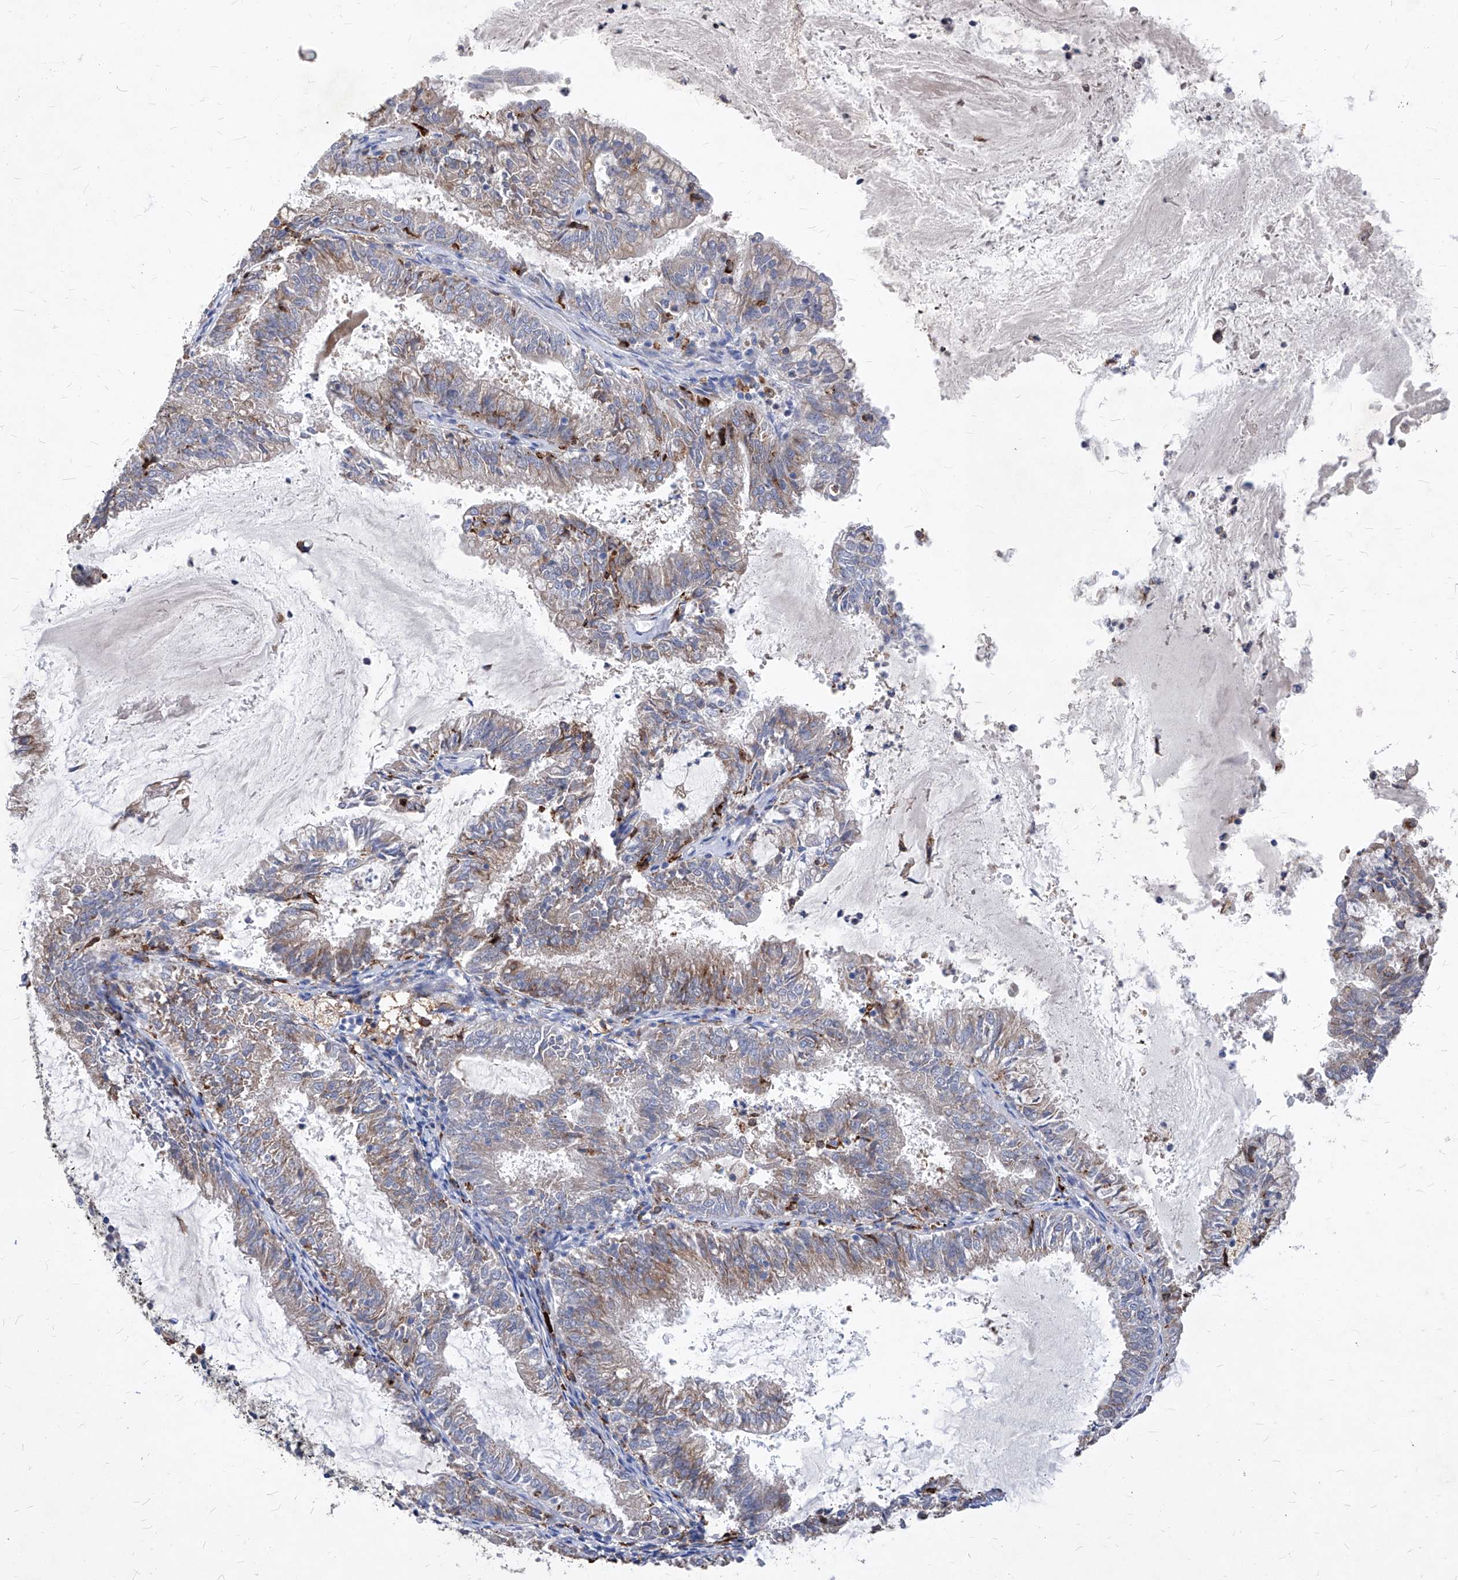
{"staining": {"intensity": "weak", "quantity": "25%-75%", "location": "cytoplasmic/membranous"}, "tissue": "endometrial cancer", "cell_type": "Tumor cells", "image_type": "cancer", "snomed": [{"axis": "morphology", "description": "Adenocarcinoma, NOS"}, {"axis": "topography", "description": "Endometrium"}], "caption": "Immunohistochemistry image of human endometrial adenocarcinoma stained for a protein (brown), which shows low levels of weak cytoplasmic/membranous positivity in about 25%-75% of tumor cells.", "gene": "UBOX5", "patient": {"sex": "female", "age": 57}}